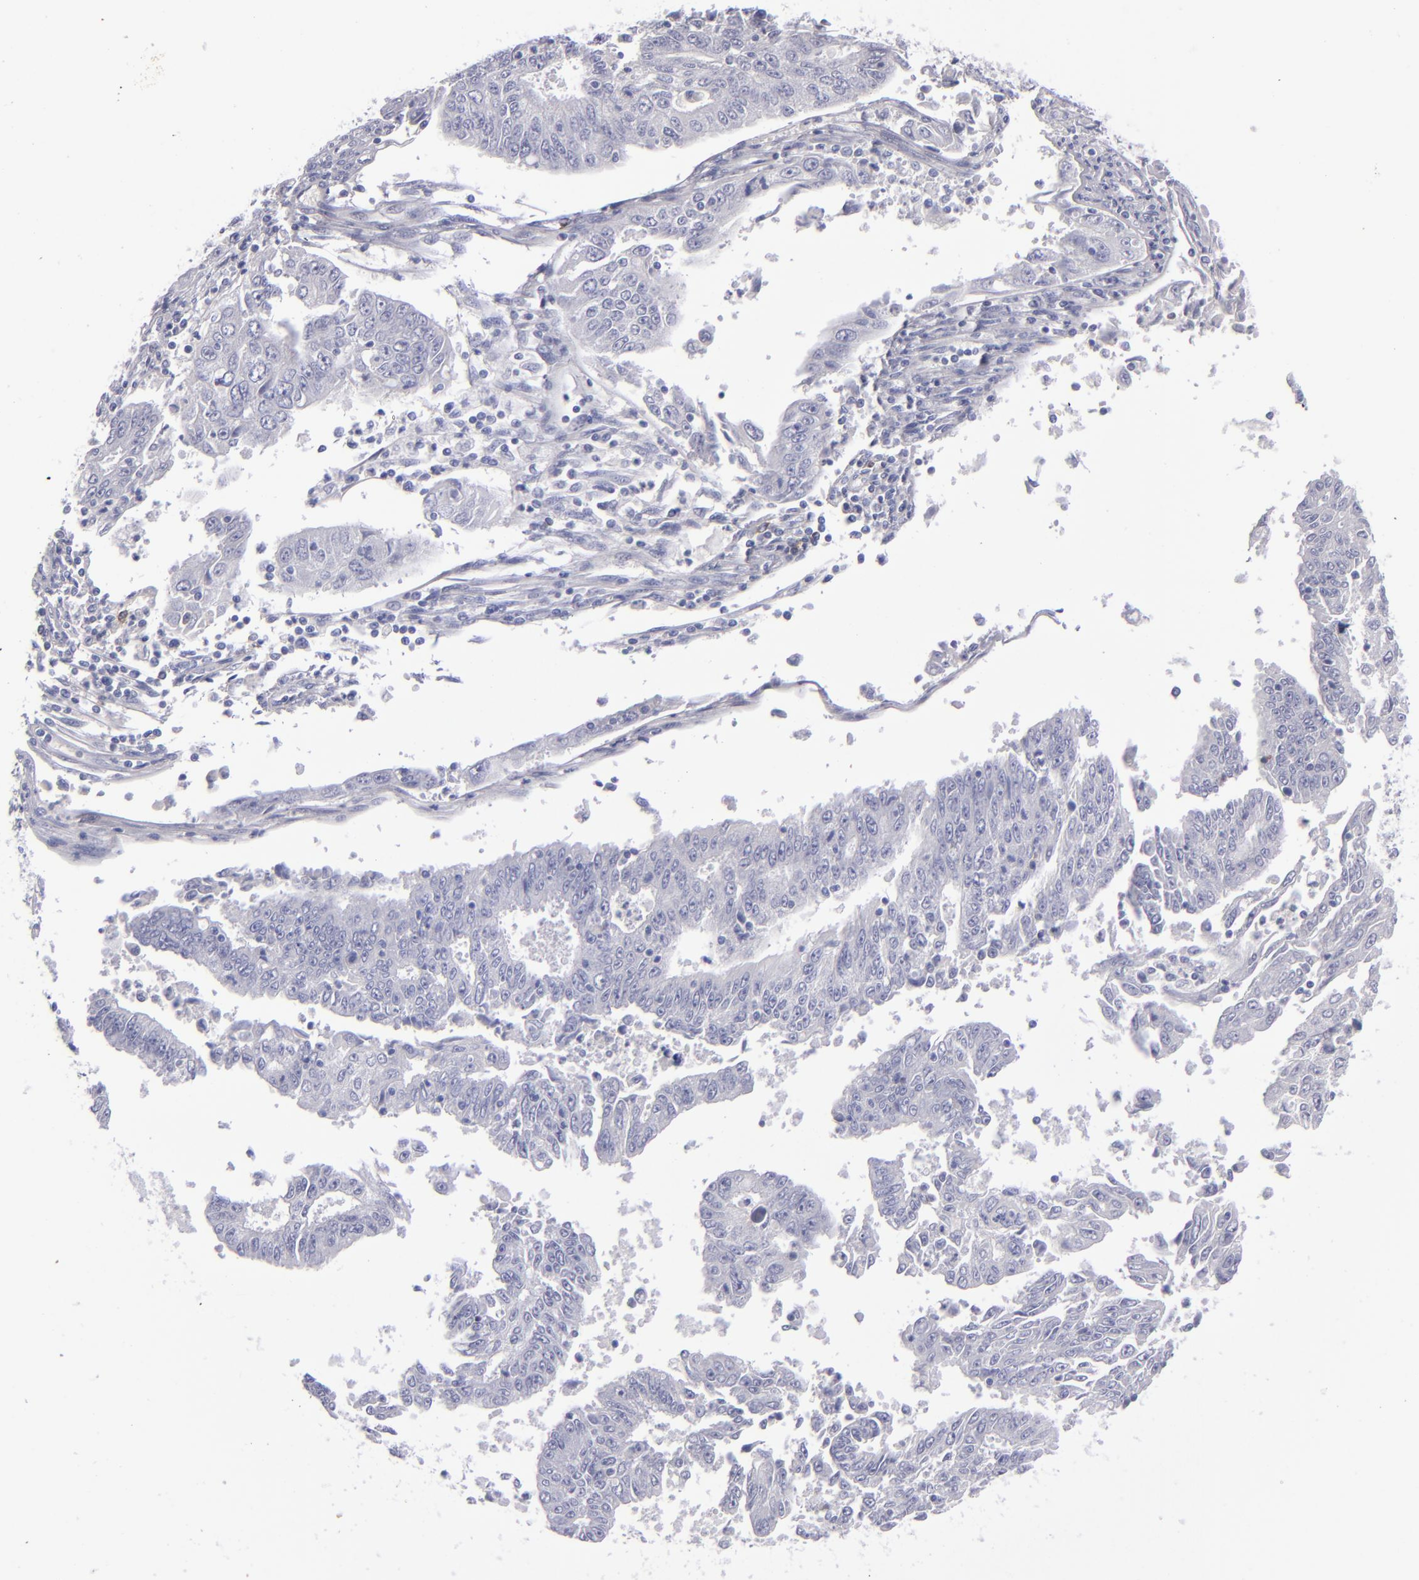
{"staining": {"intensity": "negative", "quantity": "none", "location": "none"}, "tissue": "endometrial cancer", "cell_type": "Tumor cells", "image_type": "cancer", "snomed": [{"axis": "morphology", "description": "Adenocarcinoma, NOS"}, {"axis": "topography", "description": "Endometrium"}], "caption": "This is an immunohistochemistry (IHC) micrograph of endometrial cancer (adenocarcinoma). There is no positivity in tumor cells.", "gene": "CD22", "patient": {"sex": "female", "age": 42}}